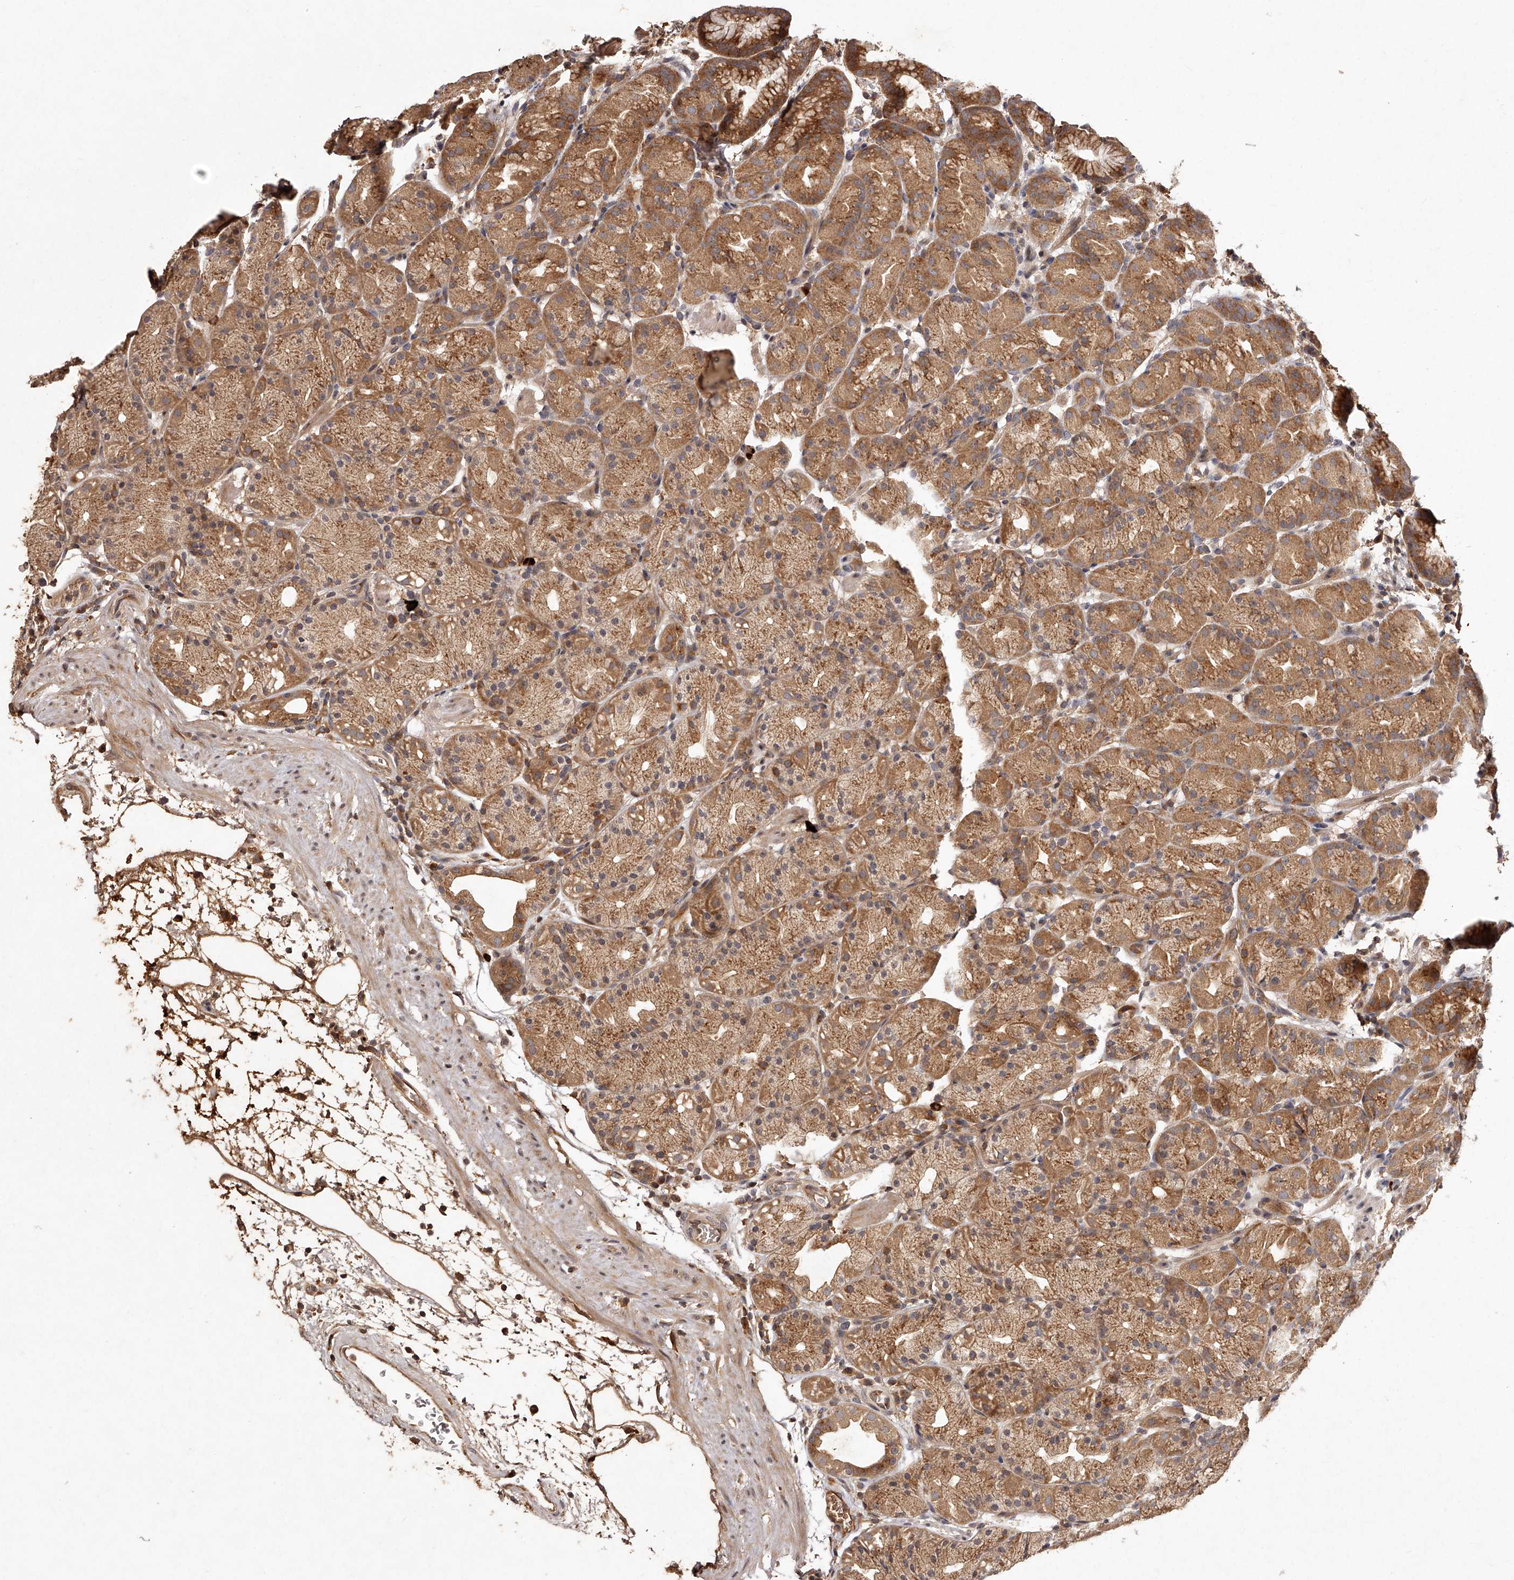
{"staining": {"intensity": "moderate", "quantity": ">75%", "location": "cytoplasmic/membranous"}, "tissue": "stomach", "cell_type": "Glandular cells", "image_type": "normal", "snomed": [{"axis": "morphology", "description": "Normal tissue, NOS"}, {"axis": "topography", "description": "Stomach, upper"}], "caption": "Protein expression by IHC displays moderate cytoplasmic/membranous staining in approximately >75% of glandular cells in benign stomach. Immunohistochemistry stains the protein of interest in brown and the nuclei are stained blue.", "gene": "CRYZL1", "patient": {"sex": "male", "age": 48}}